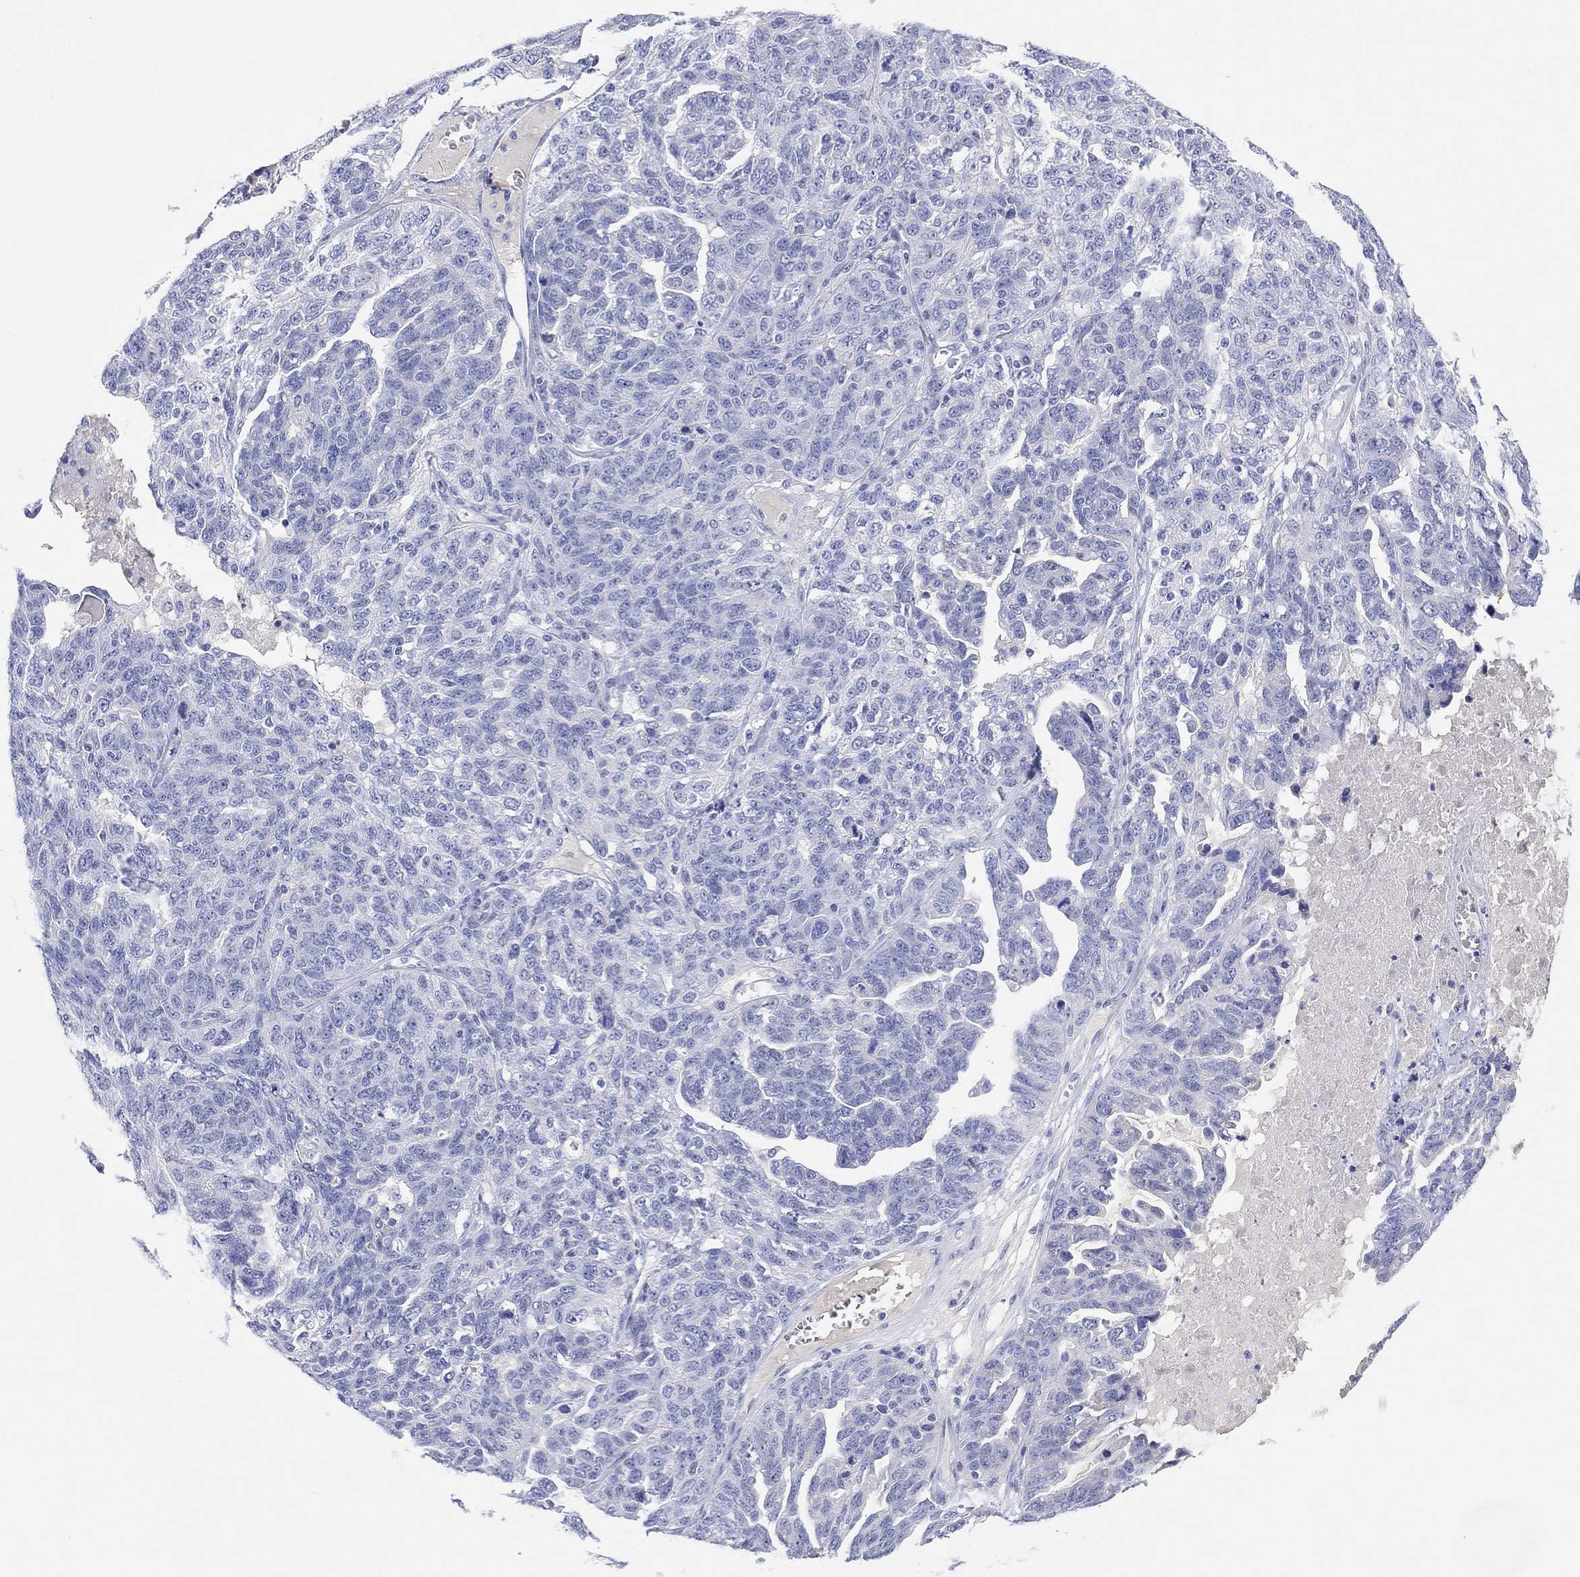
{"staining": {"intensity": "negative", "quantity": "none", "location": "none"}, "tissue": "ovarian cancer", "cell_type": "Tumor cells", "image_type": "cancer", "snomed": [{"axis": "morphology", "description": "Cystadenocarcinoma, serous, NOS"}, {"axis": "topography", "description": "Ovary"}], "caption": "A micrograph of ovarian serous cystadenocarcinoma stained for a protein displays no brown staining in tumor cells.", "gene": "TYR", "patient": {"sex": "female", "age": 71}}